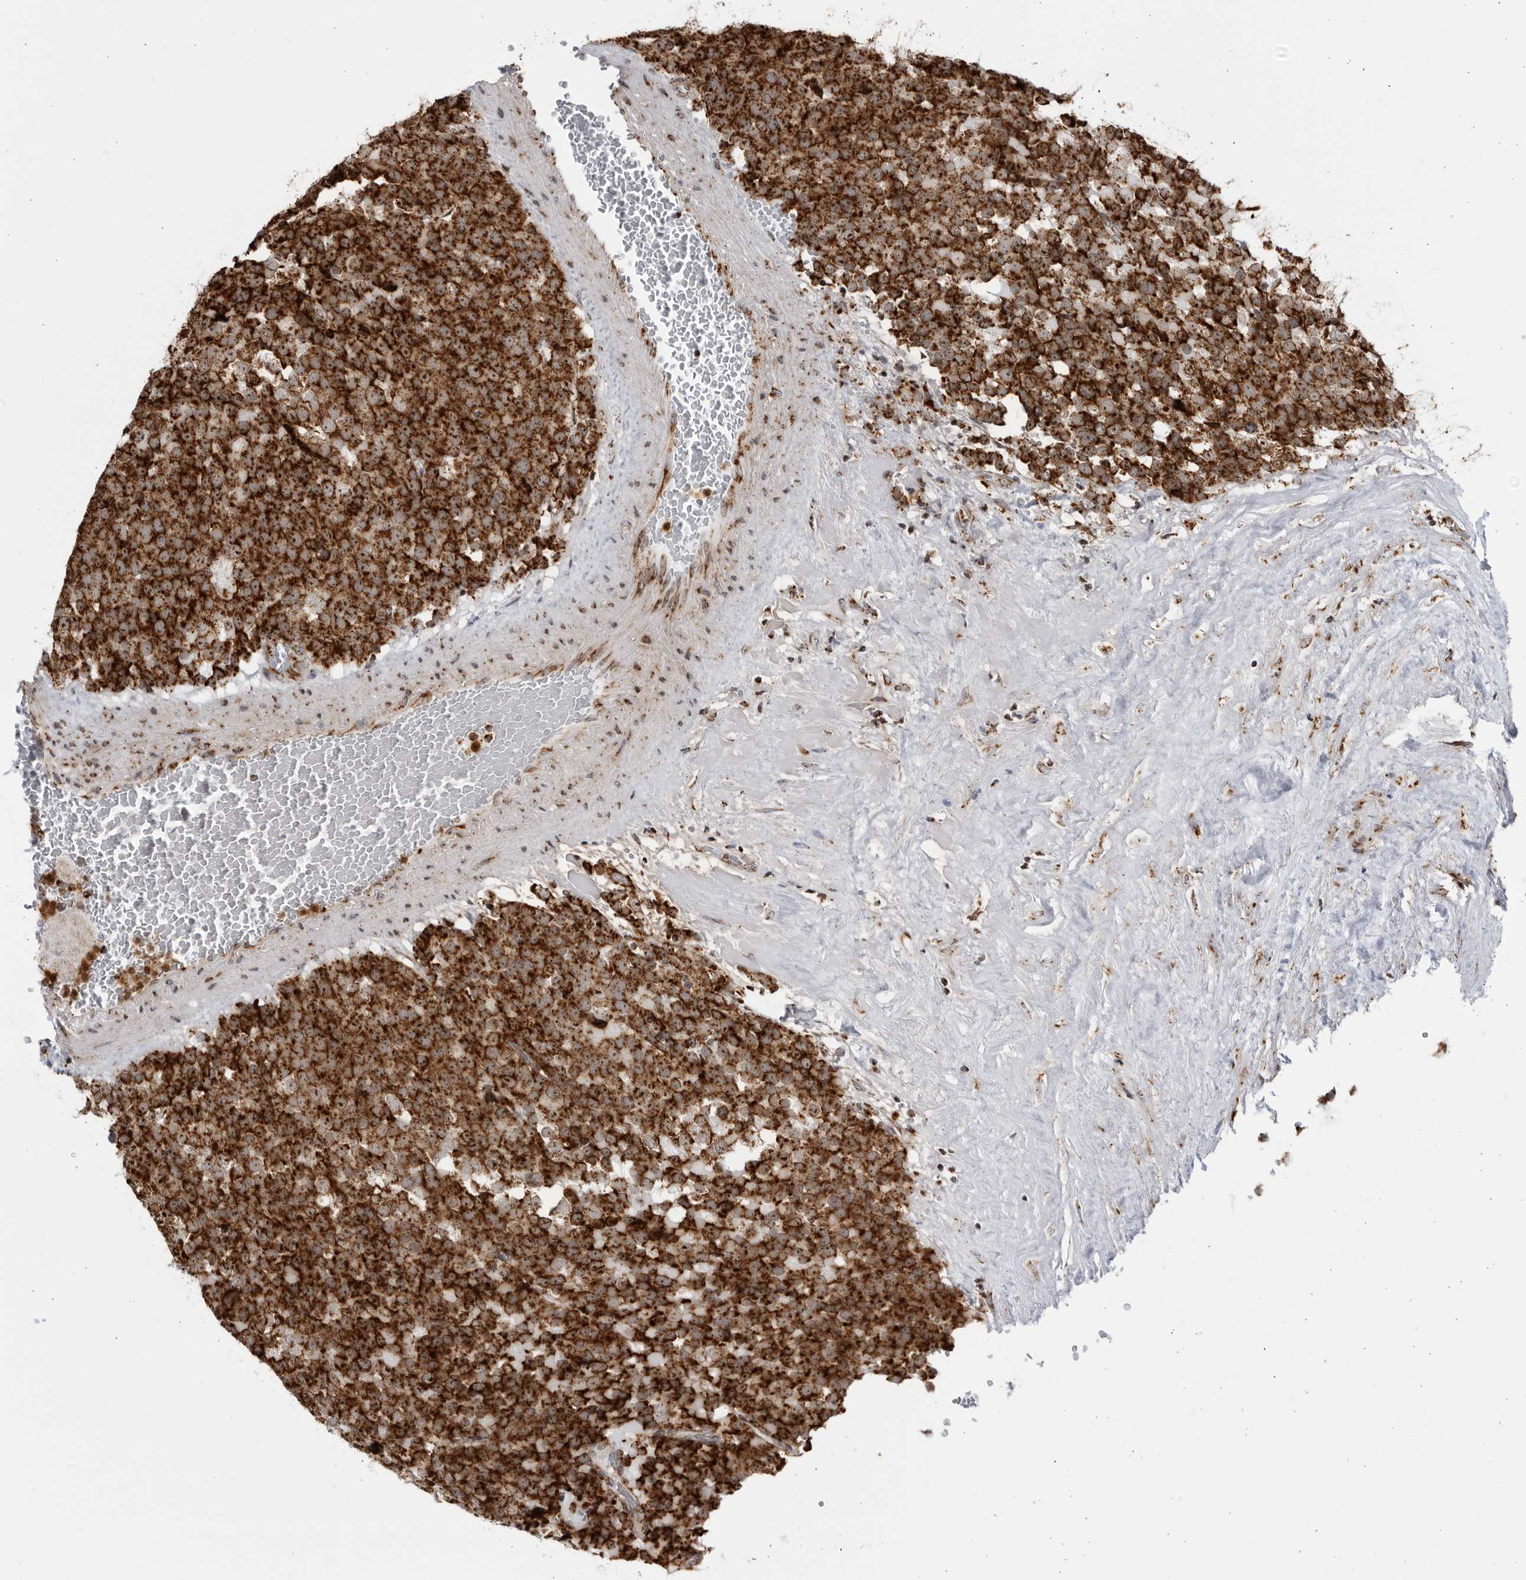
{"staining": {"intensity": "strong", "quantity": ">75%", "location": "cytoplasmic/membranous,nuclear"}, "tissue": "testis cancer", "cell_type": "Tumor cells", "image_type": "cancer", "snomed": [{"axis": "morphology", "description": "Seminoma, NOS"}, {"axis": "topography", "description": "Testis"}], "caption": "About >75% of tumor cells in human seminoma (testis) exhibit strong cytoplasmic/membranous and nuclear protein expression as visualized by brown immunohistochemical staining.", "gene": "RBM34", "patient": {"sex": "male", "age": 71}}